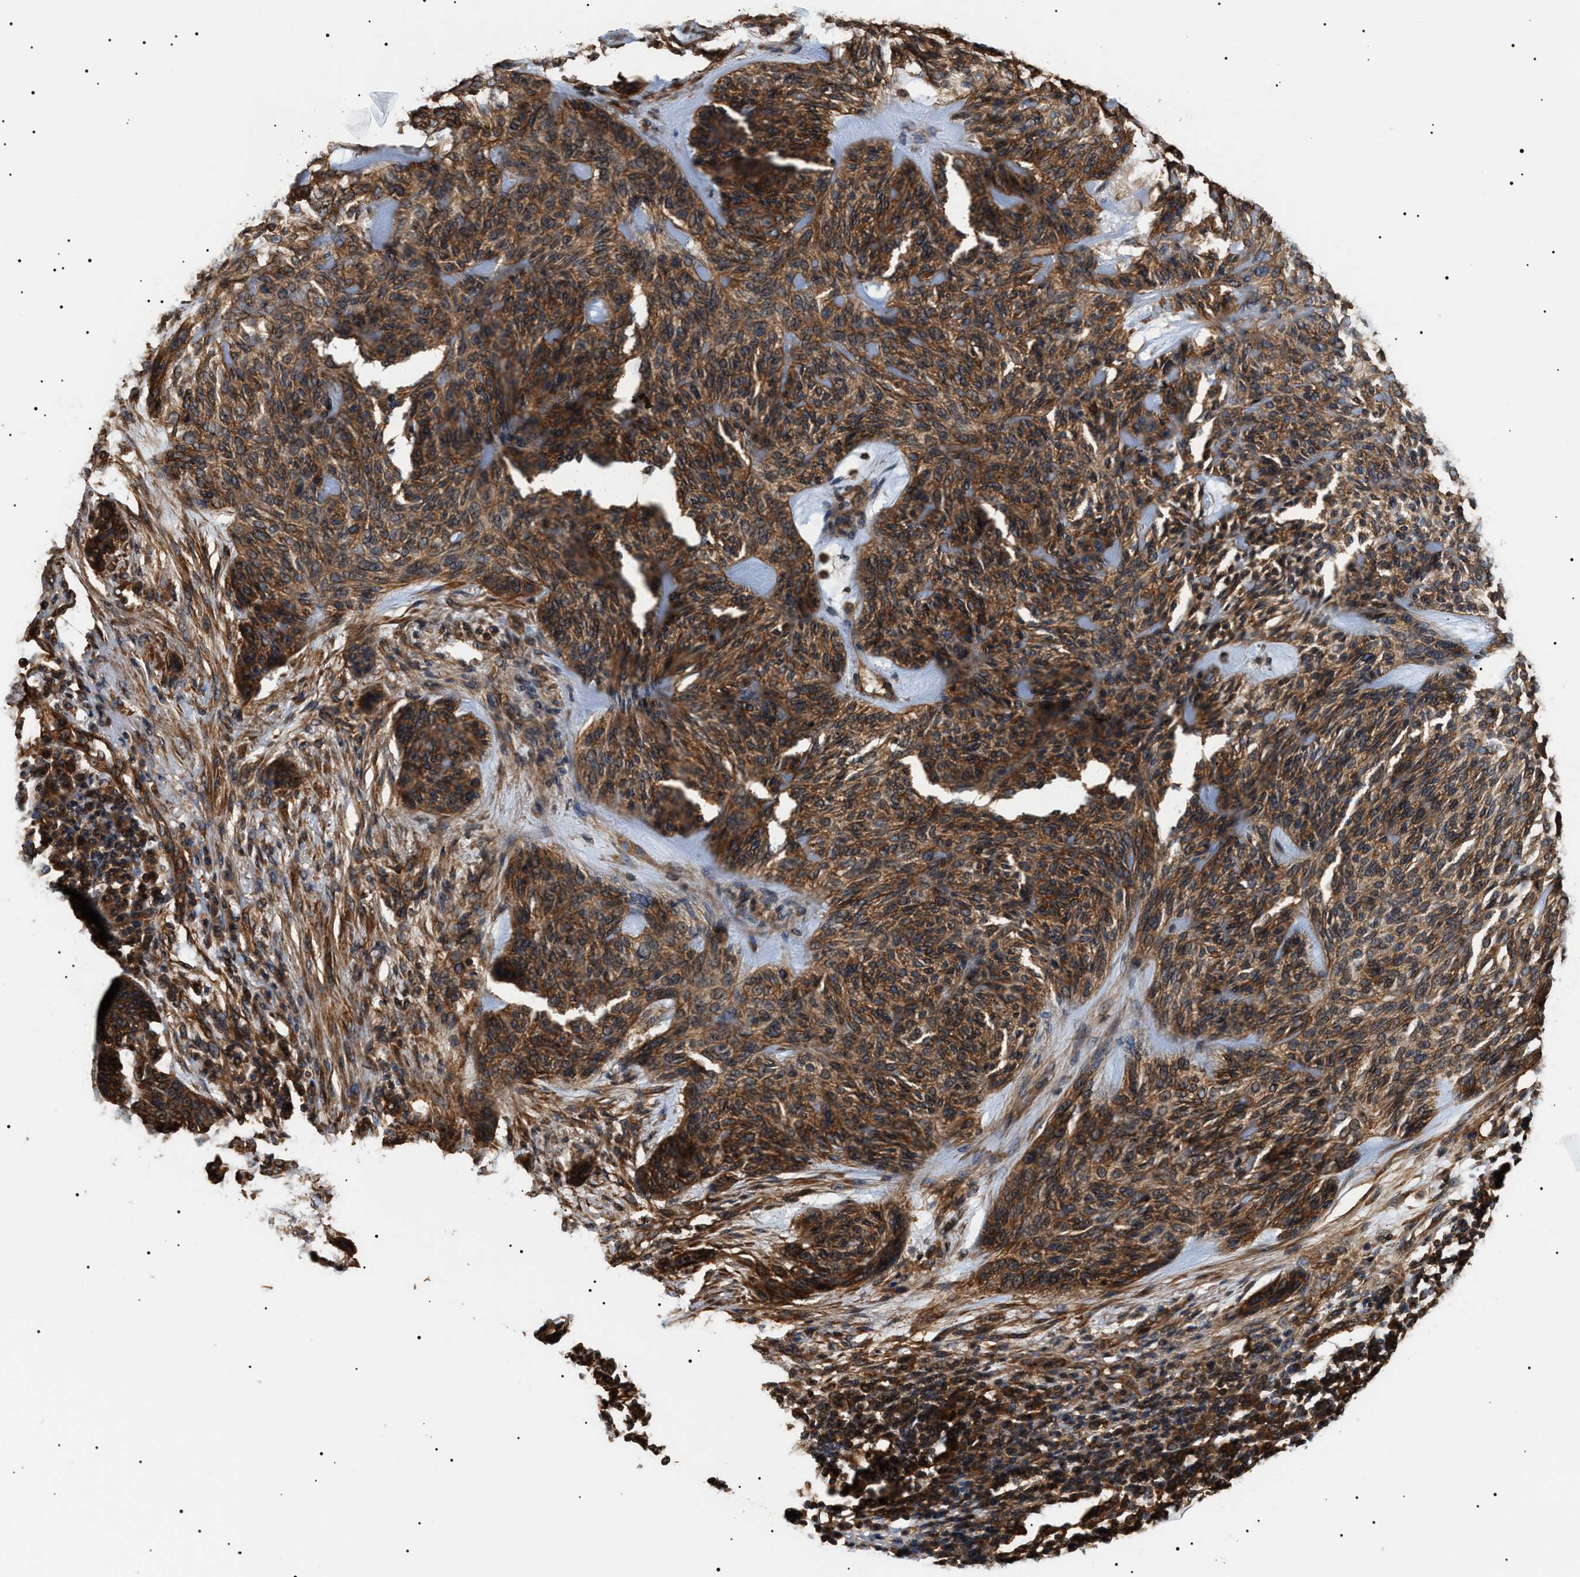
{"staining": {"intensity": "moderate", "quantity": ">75%", "location": "cytoplasmic/membranous"}, "tissue": "skin cancer", "cell_type": "Tumor cells", "image_type": "cancer", "snomed": [{"axis": "morphology", "description": "Basal cell carcinoma"}, {"axis": "topography", "description": "Skin"}], "caption": "The histopathology image exhibits staining of skin basal cell carcinoma, revealing moderate cytoplasmic/membranous protein positivity (brown color) within tumor cells.", "gene": "SH3GLB2", "patient": {"sex": "male", "age": 55}}